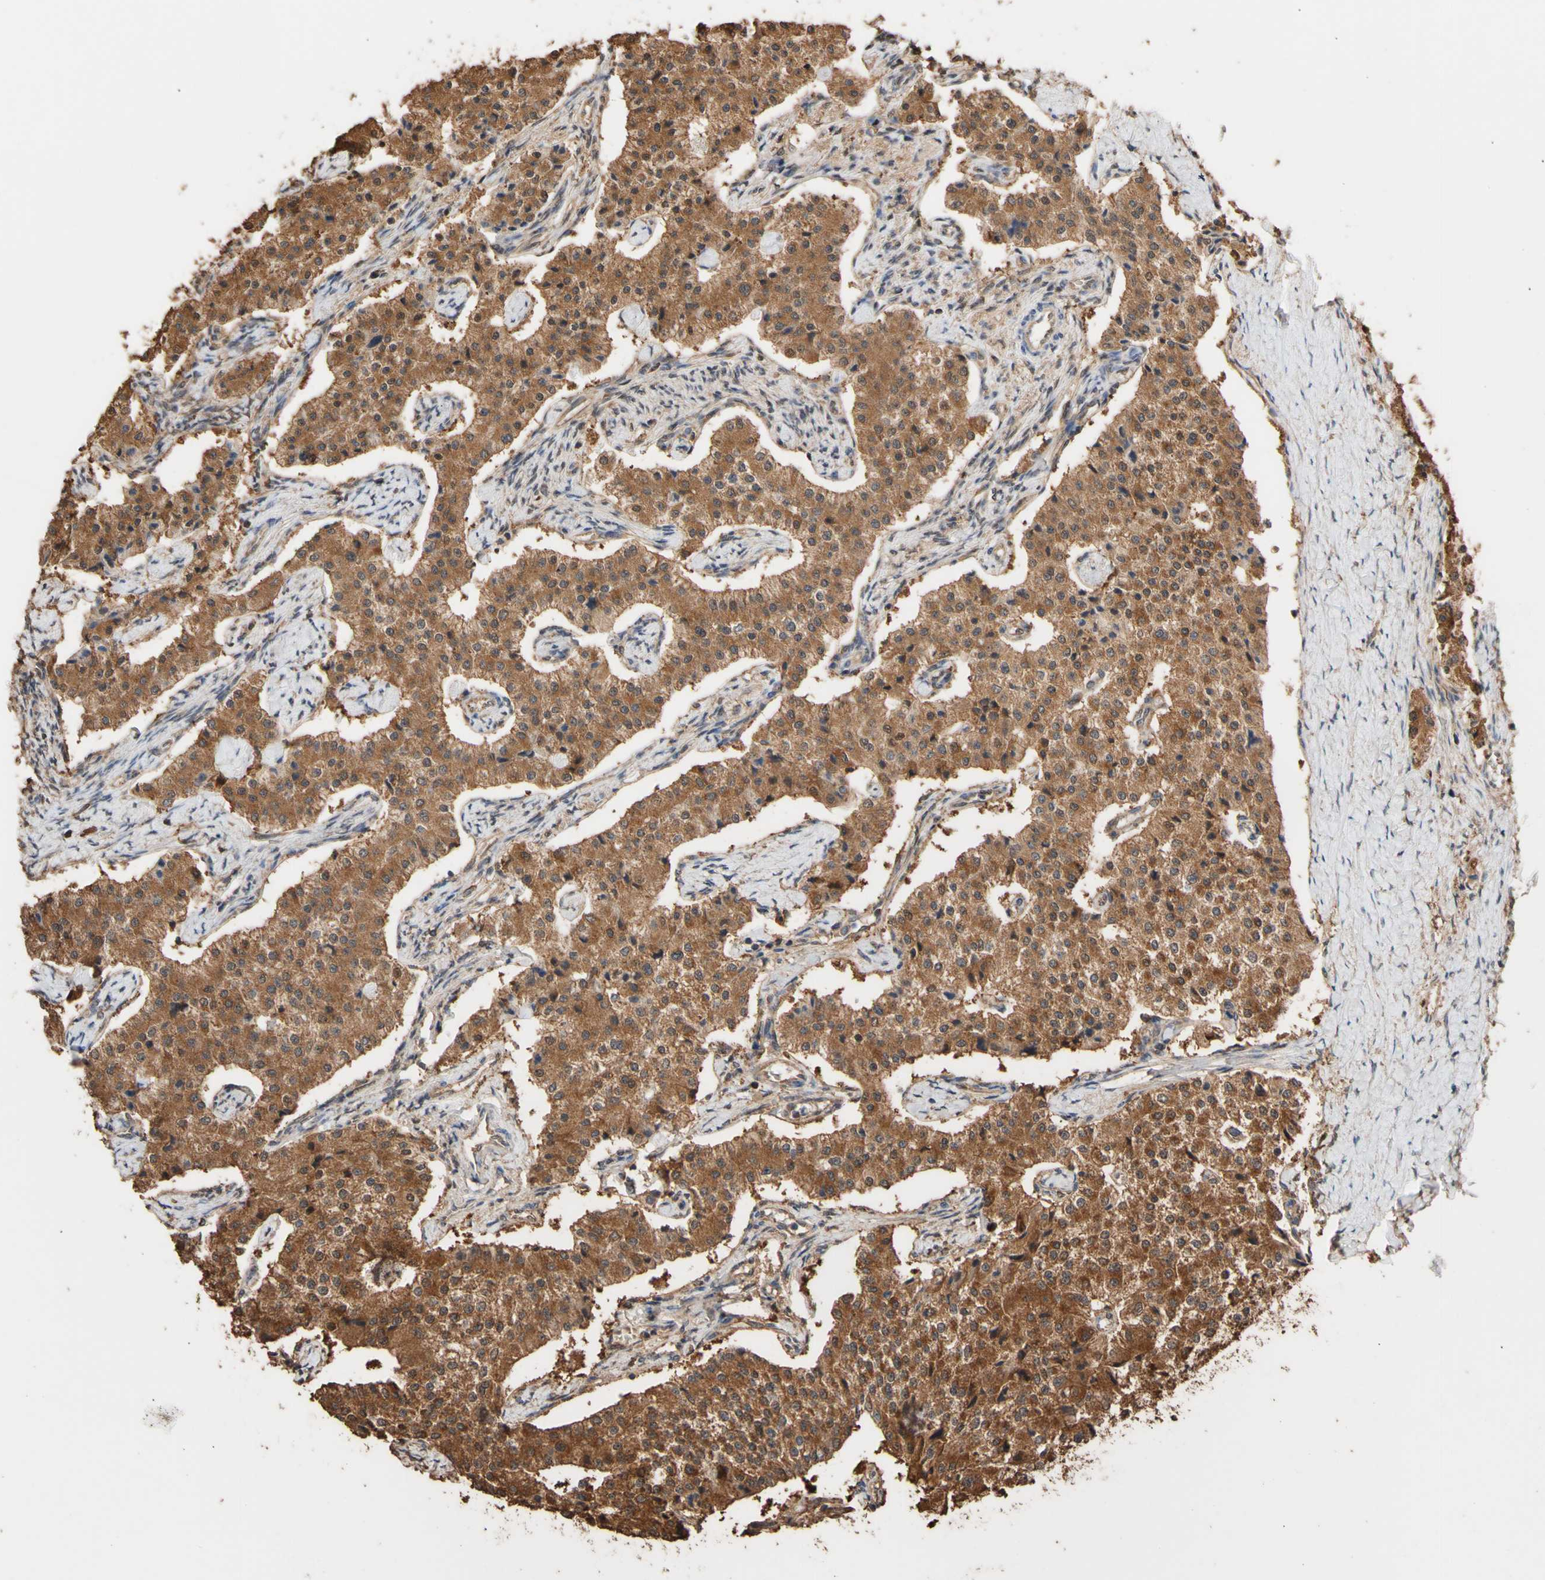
{"staining": {"intensity": "moderate", "quantity": ">75%", "location": "cytoplasmic/membranous"}, "tissue": "carcinoid", "cell_type": "Tumor cells", "image_type": "cancer", "snomed": [{"axis": "morphology", "description": "Carcinoid, malignant, NOS"}, {"axis": "topography", "description": "Colon"}], "caption": "Immunohistochemistry (IHC) (DAB (3,3'-diaminobenzidine)) staining of malignant carcinoid reveals moderate cytoplasmic/membranous protein staining in approximately >75% of tumor cells. (Stains: DAB in brown, nuclei in blue, Microscopy: brightfield microscopy at high magnification).", "gene": "ALDH9A1", "patient": {"sex": "female", "age": 52}}